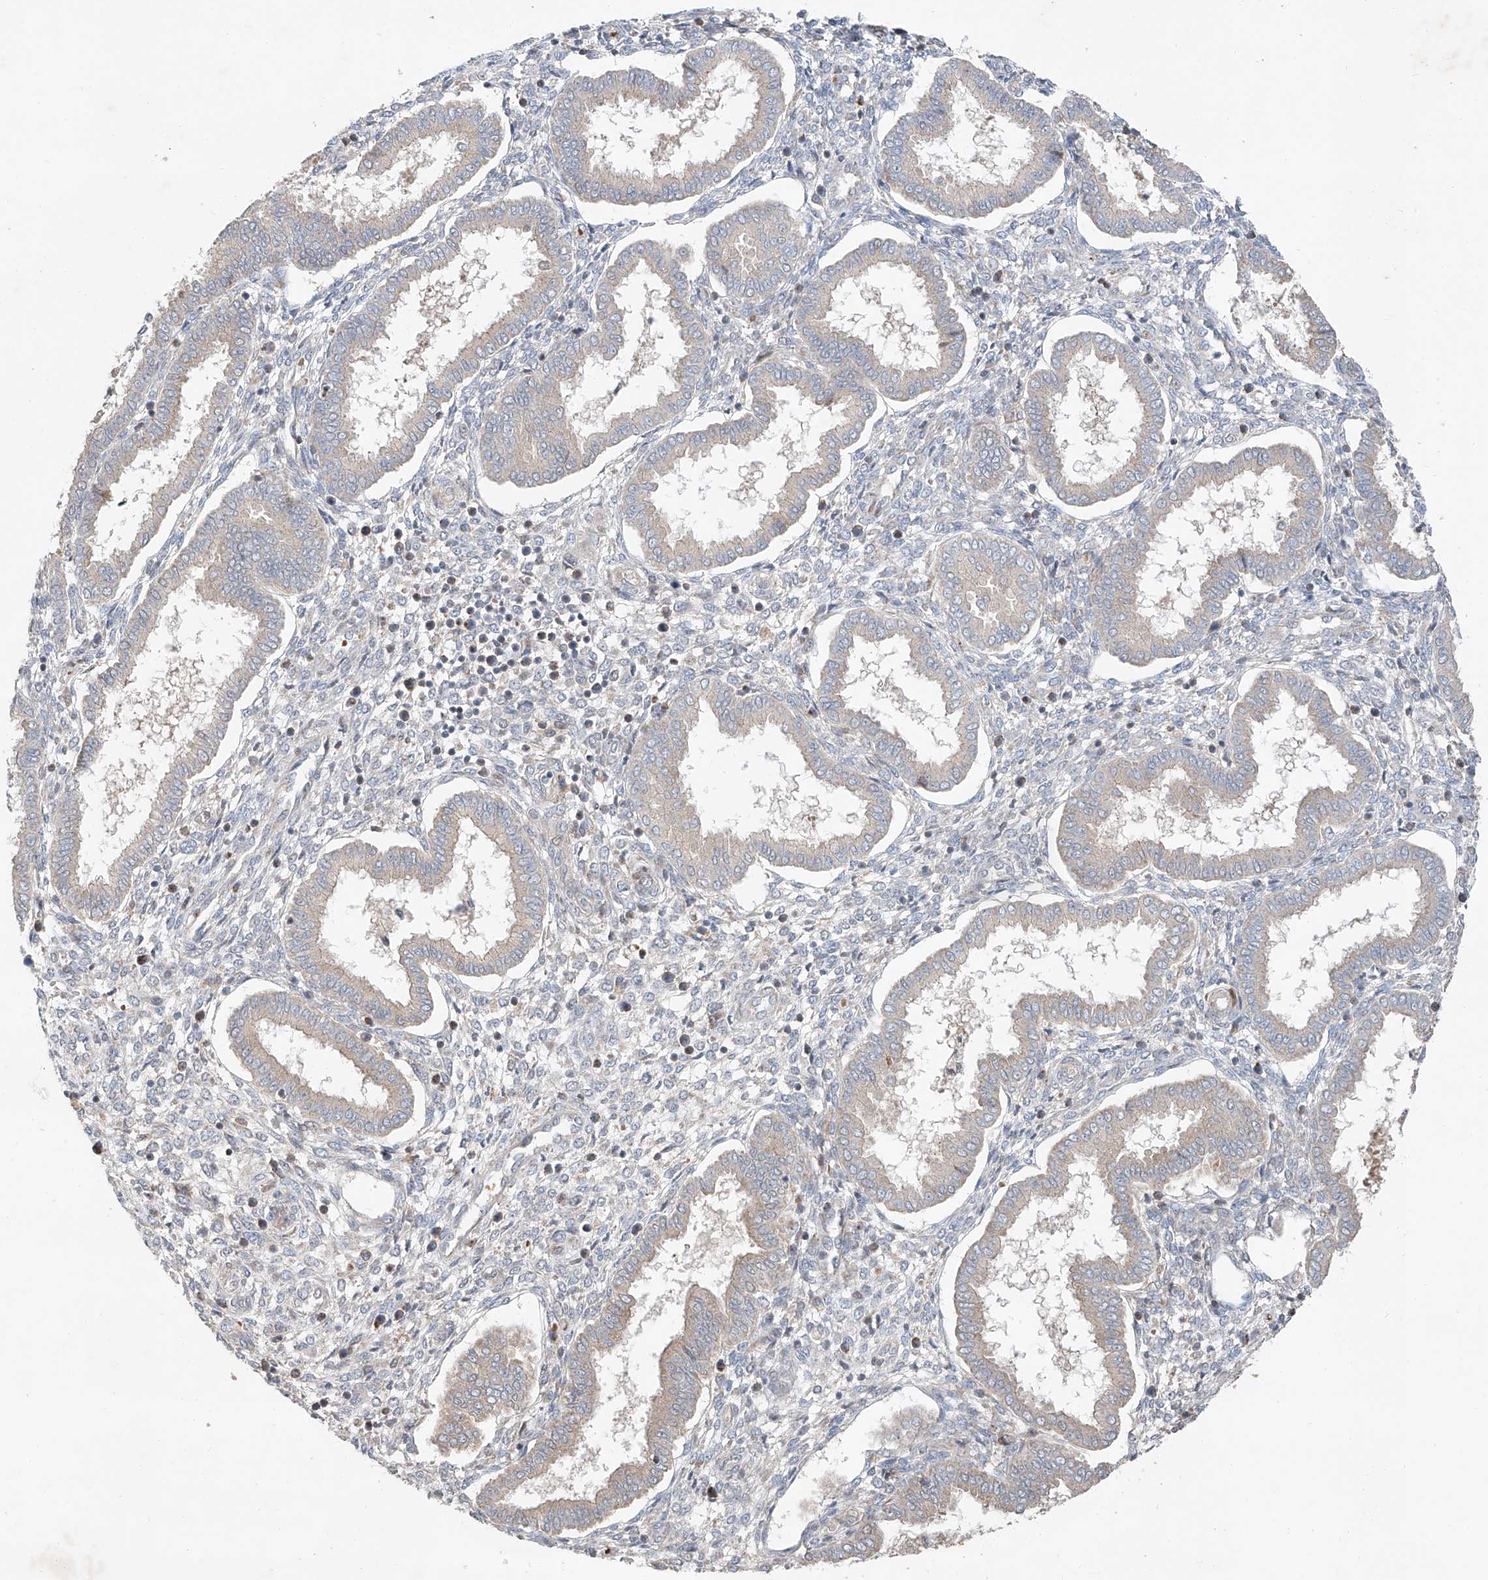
{"staining": {"intensity": "negative", "quantity": "none", "location": "none"}, "tissue": "endometrium", "cell_type": "Cells in endometrial stroma", "image_type": "normal", "snomed": [{"axis": "morphology", "description": "Normal tissue, NOS"}, {"axis": "topography", "description": "Endometrium"}], "caption": "Immunohistochemistry (IHC) photomicrograph of normal endometrium: human endometrium stained with DAB exhibits no significant protein positivity in cells in endometrial stroma. The staining is performed using DAB brown chromogen with nuclei counter-stained in using hematoxylin.", "gene": "USF3", "patient": {"sex": "female", "age": 24}}